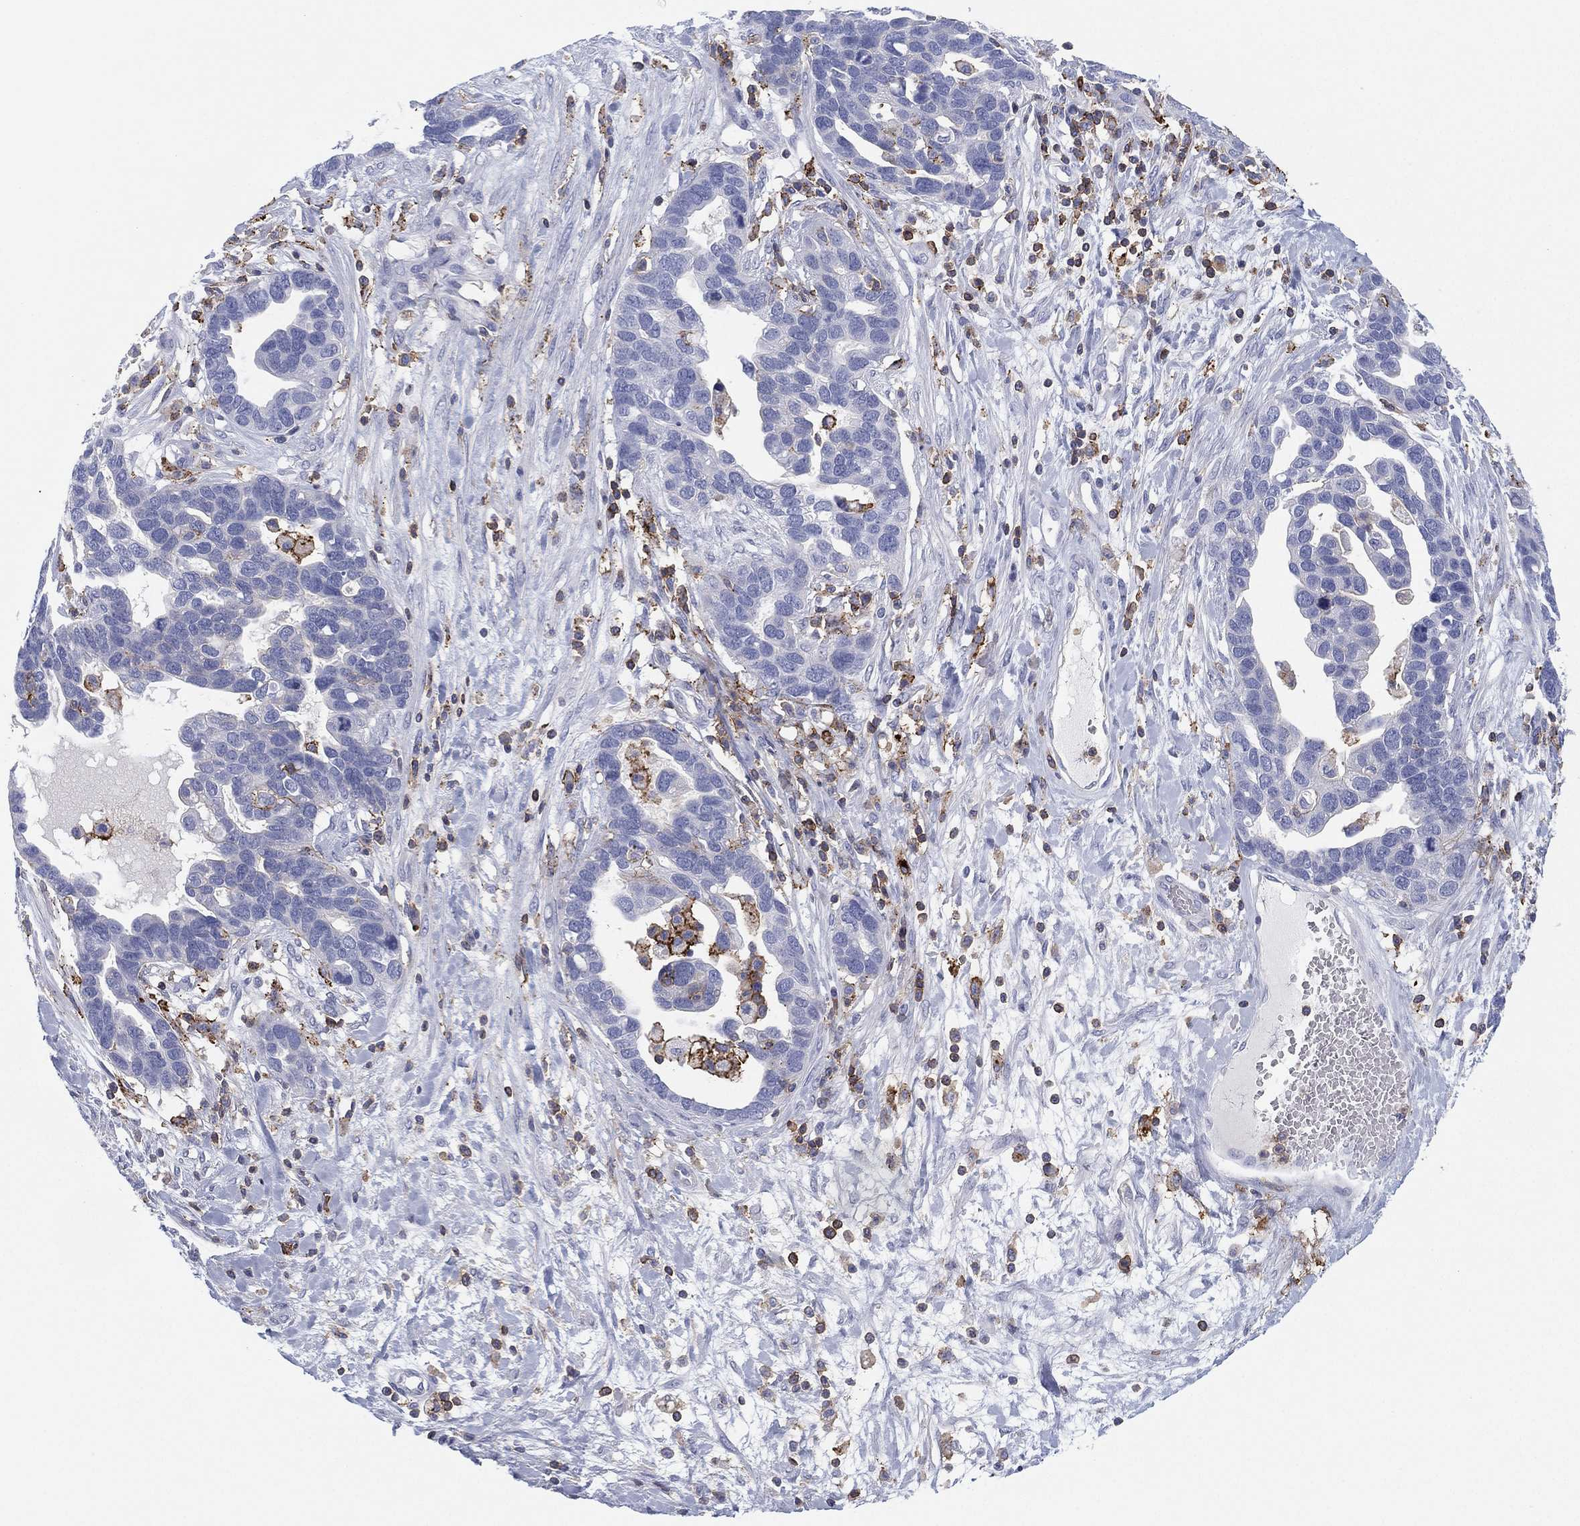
{"staining": {"intensity": "negative", "quantity": "none", "location": "none"}, "tissue": "ovarian cancer", "cell_type": "Tumor cells", "image_type": "cancer", "snomed": [{"axis": "morphology", "description": "Cystadenocarcinoma, serous, NOS"}, {"axis": "topography", "description": "Ovary"}], "caption": "IHC micrograph of neoplastic tissue: ovarian serous cystadenocarcinoma stained with DAB (3,3'-diaminobenzidine) demonstrates no significant protein positivity in tumor cells. Nuclei are stained in blue.", "gene": "SELPLG", "patient": {"sex": "female", "age": 54}}